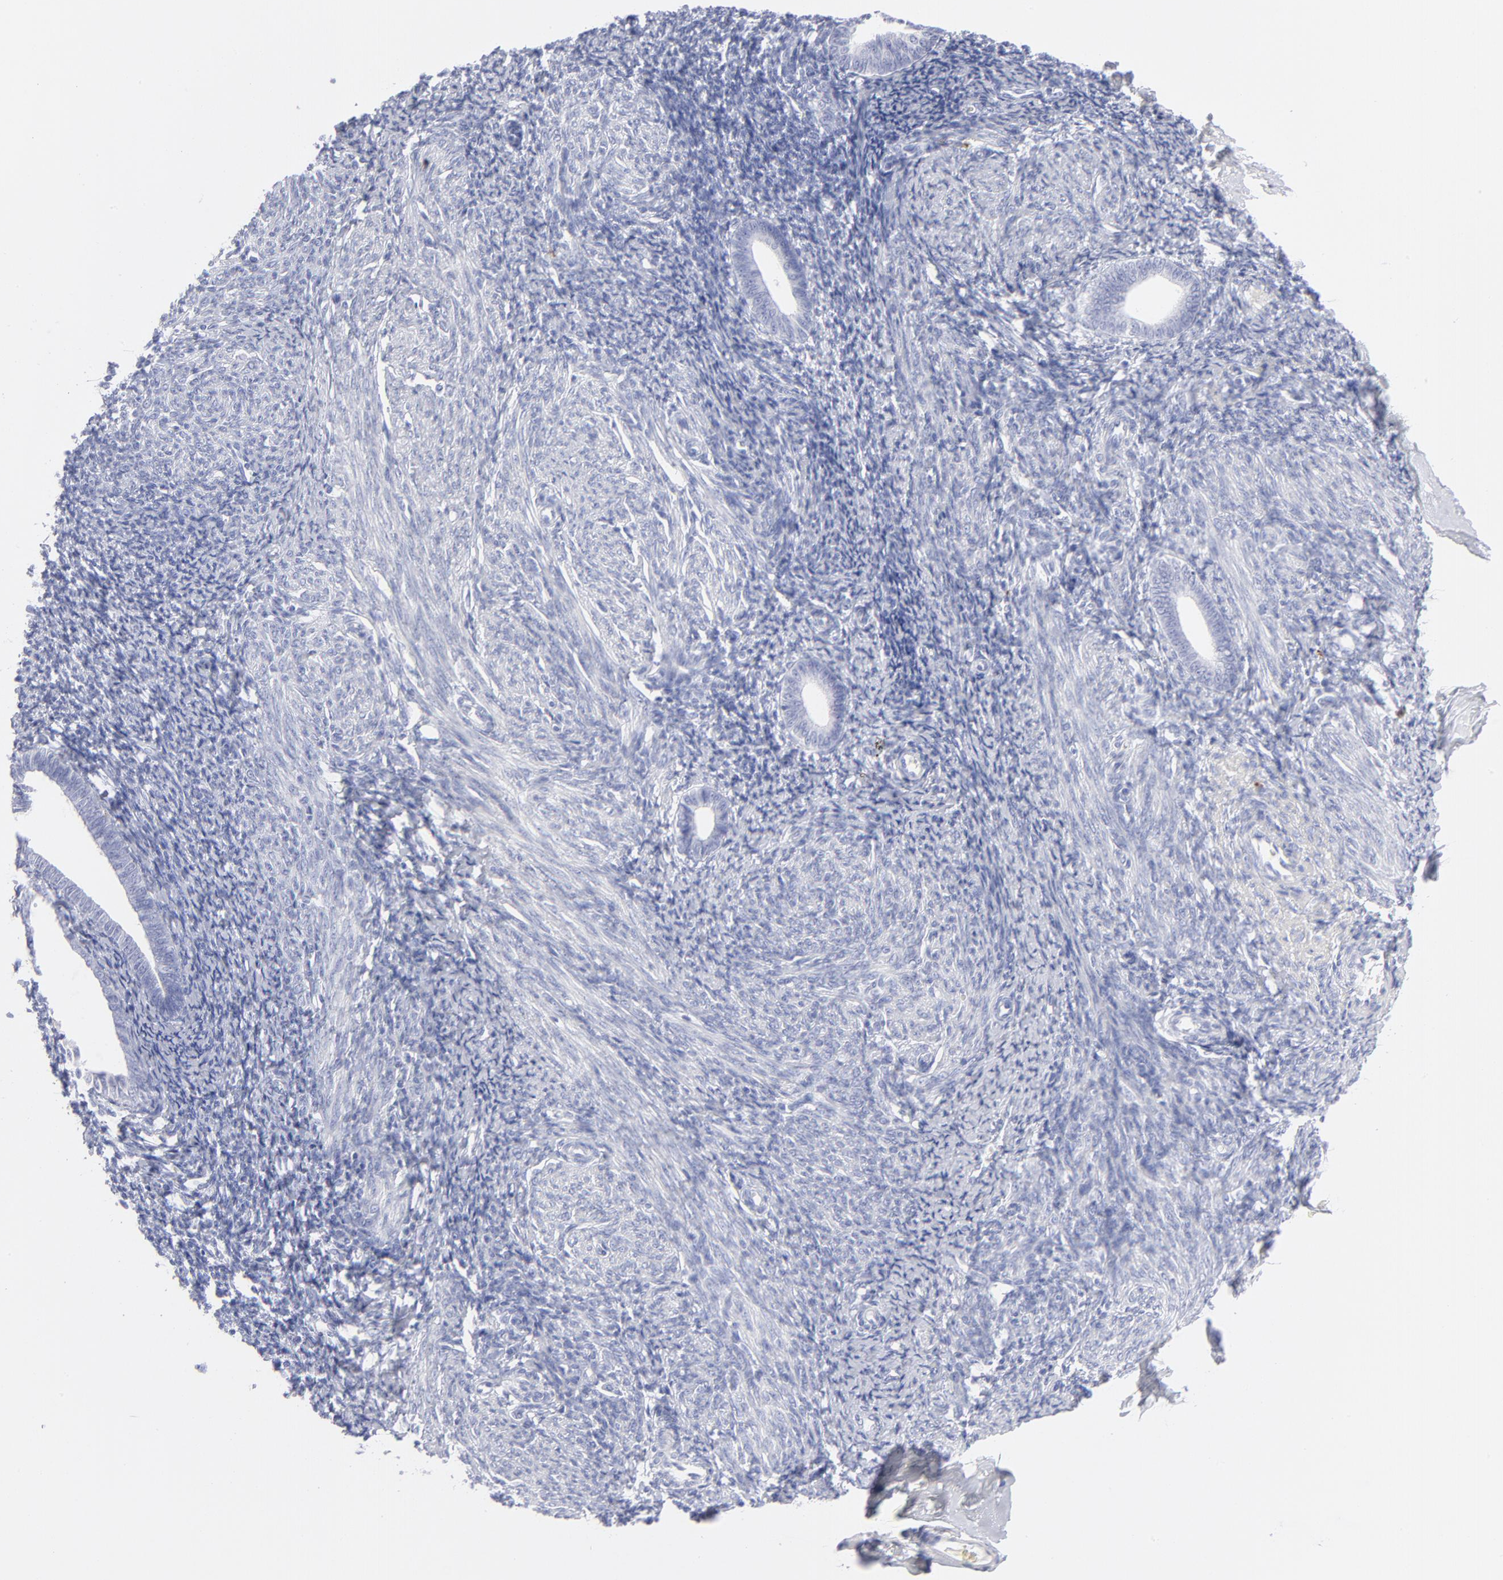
{"staining": {"intensity": "strong", "quantity": "<25%", "location": "cytoplasmic/membranous"}, "tissue": "endometrium", "cell_type": "Cells in endometrial stroma", "image_type": "normal", "snomed": [{"axis": "morphology", "description": "Normal tissue, NOS"}, {"axis": "topography", "description": "Endometrium"}], "caption": "Strong cytoplasmic/membranous staining is appreciated in about <25% of cells in endometrial stroma in unremarkable endometrium. The protein of interest is shown in brown color, while the nuclei are stained blue.", "gene": "CCNB1", "patient": {"sex": "female", "age": 57}}